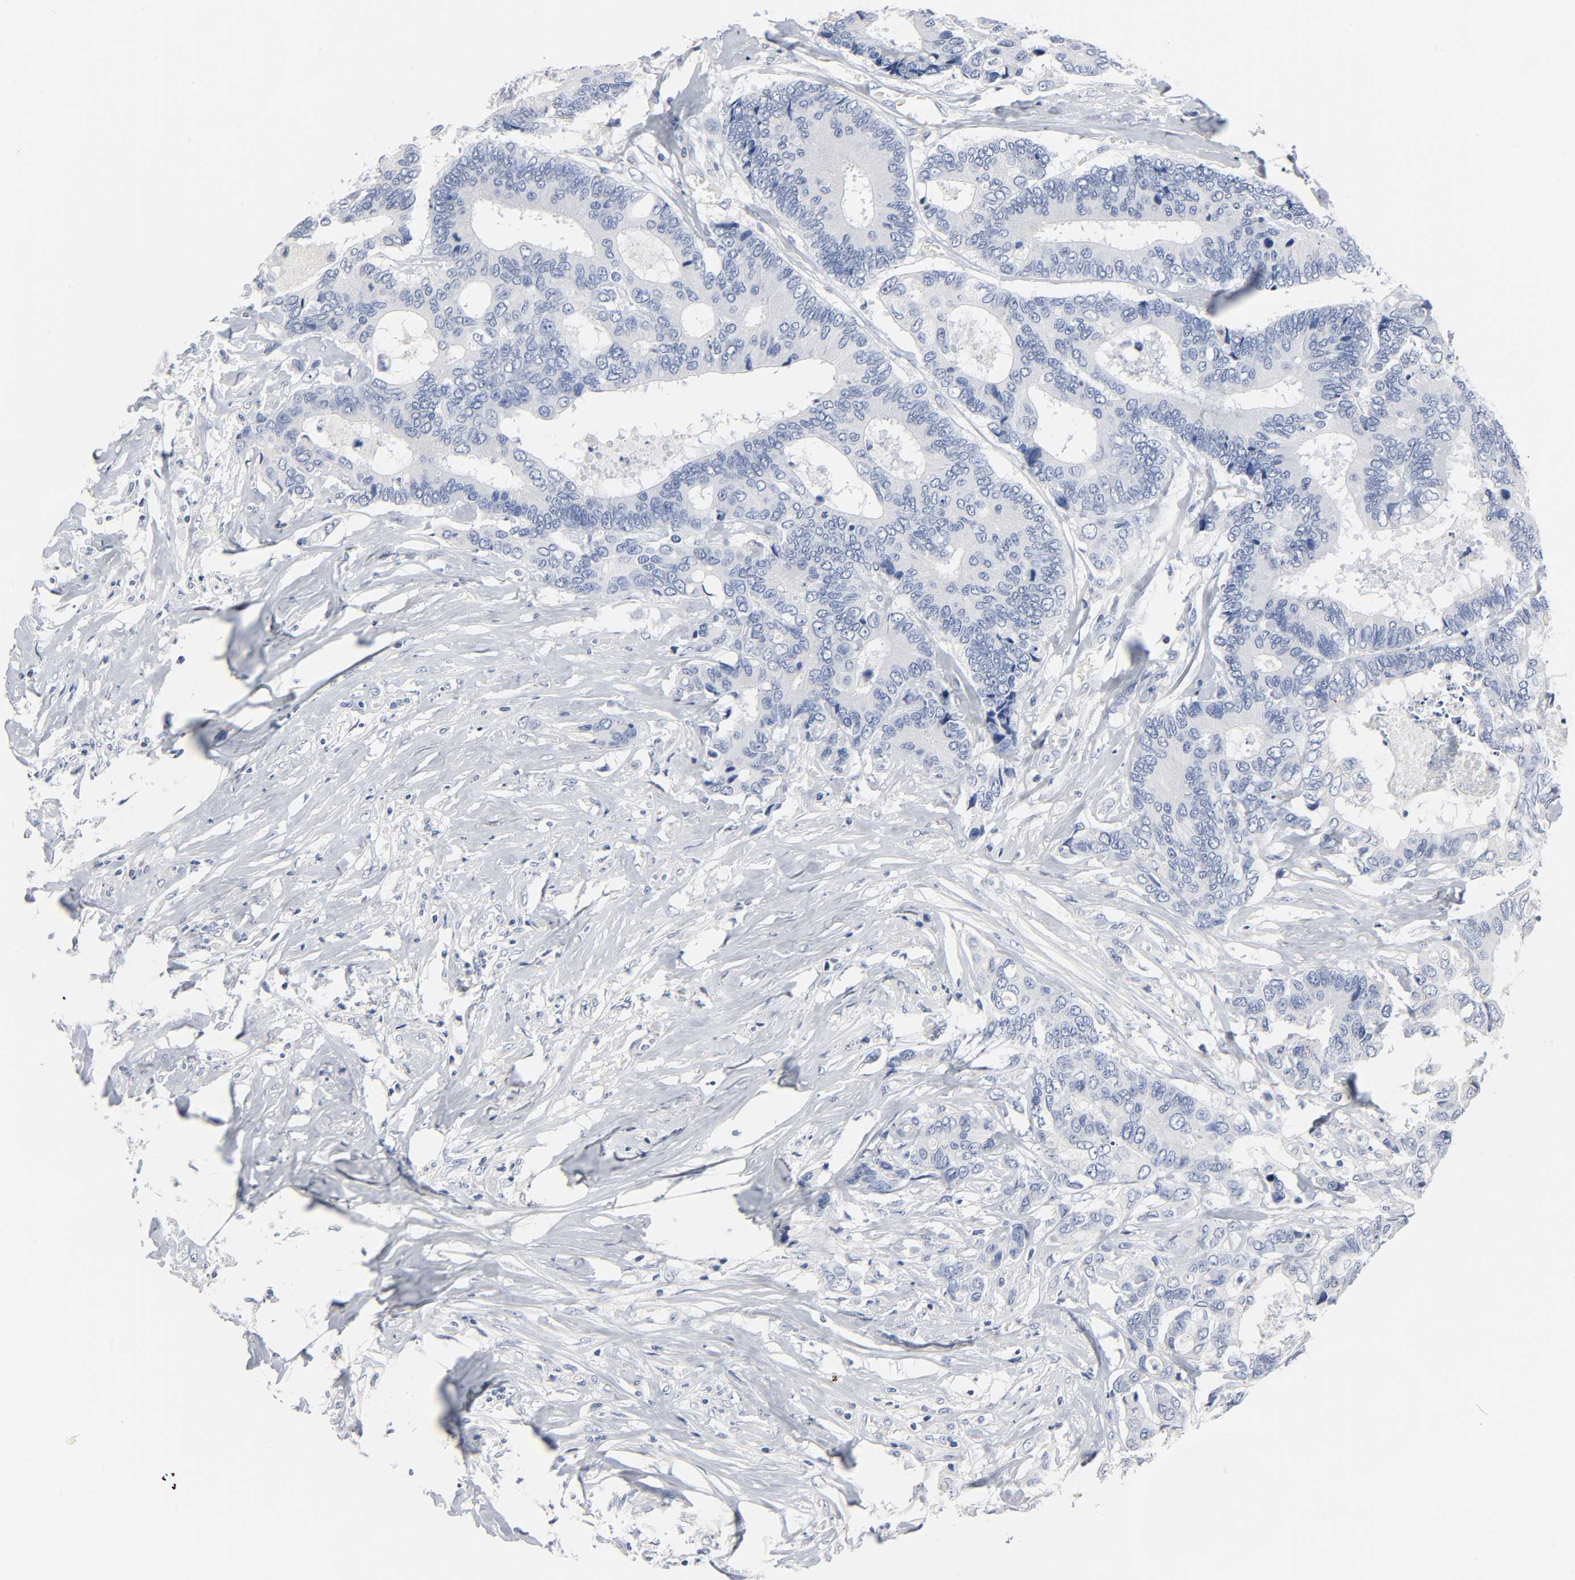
{"staining": {"intensity": "negative", "quantity": "none", "location": "none"}, "tissue": "colorectal cancer", "cell_type": "Tumor cells", "image_type": "cancer", "snomed": [{"axis": "morphology", "description": "Adenocarcinoma, NOS"}, {"axis": "topography", "description": "Rectum"}], "caption": "Histopathology image shows no significant protein staining in tumor cells of colorectal adenocarcinoma. The staining is performed using DAB (3,3'-diaminobenzidine) brown chromogen with nuclei counter-stained in using hematoxylin.", "gene": "ACP3", "patient": {"sex": "male", "age": 55}}